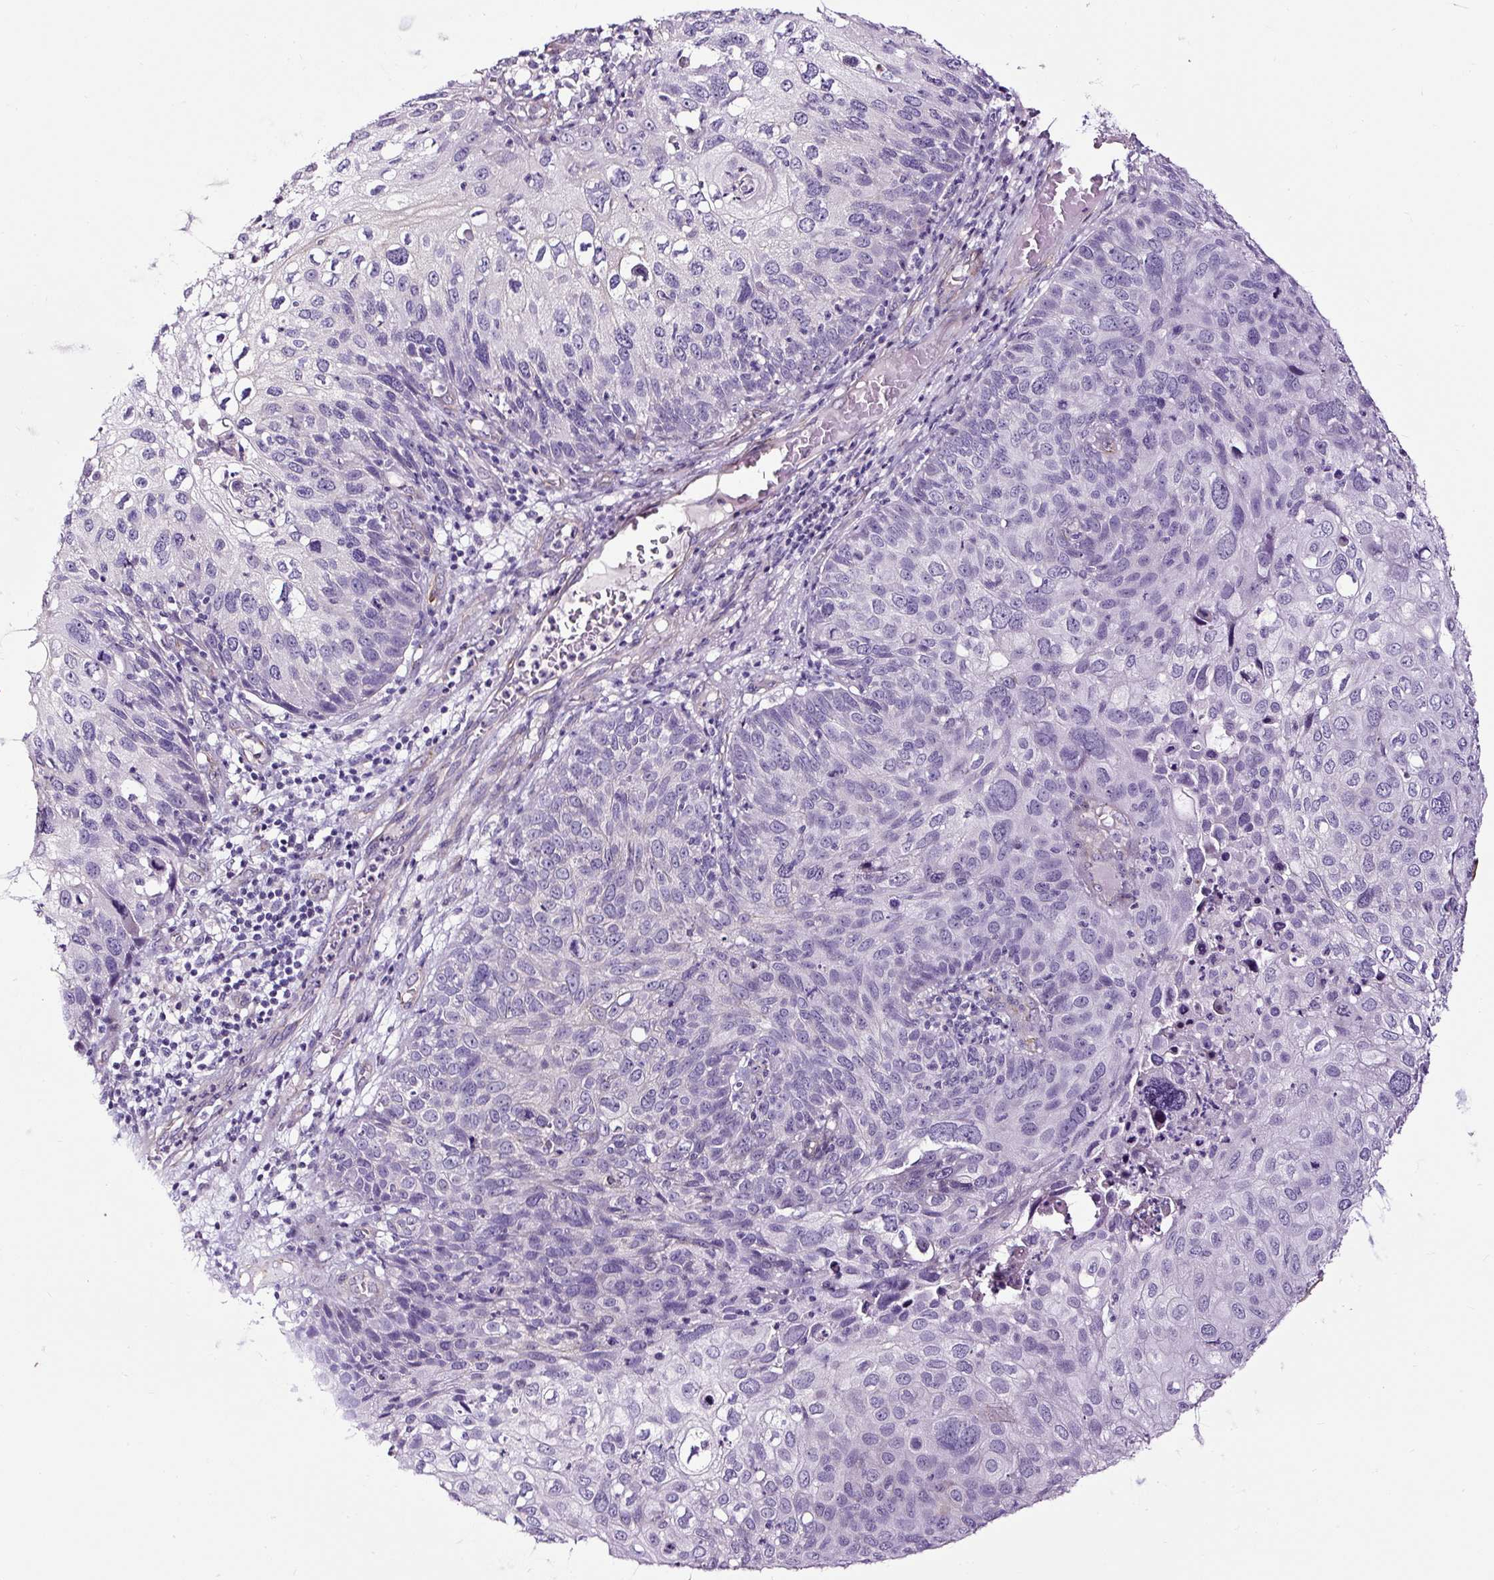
{"staining": {"intensity": "negative", "quantity": "none", "location": "none"}, "tissue": "skin cancer", "cell_type": "Tumor cells", "image_type": "cancer", "snomed": [{"axis": "morphology", "description": "Squamous cell carcinoma, NOS"}, {"axis": "topography", "description": "Skin"}], "caption": "An immunohistochemistry (IHC) photomicrograph of squamous cell carcinoma (skin) is shown. There is no staining in tumor cells of squamous cell carcinoma (skin).", "gene": "SLC7A8", "patient": {"sex": "male", "age": 87}}